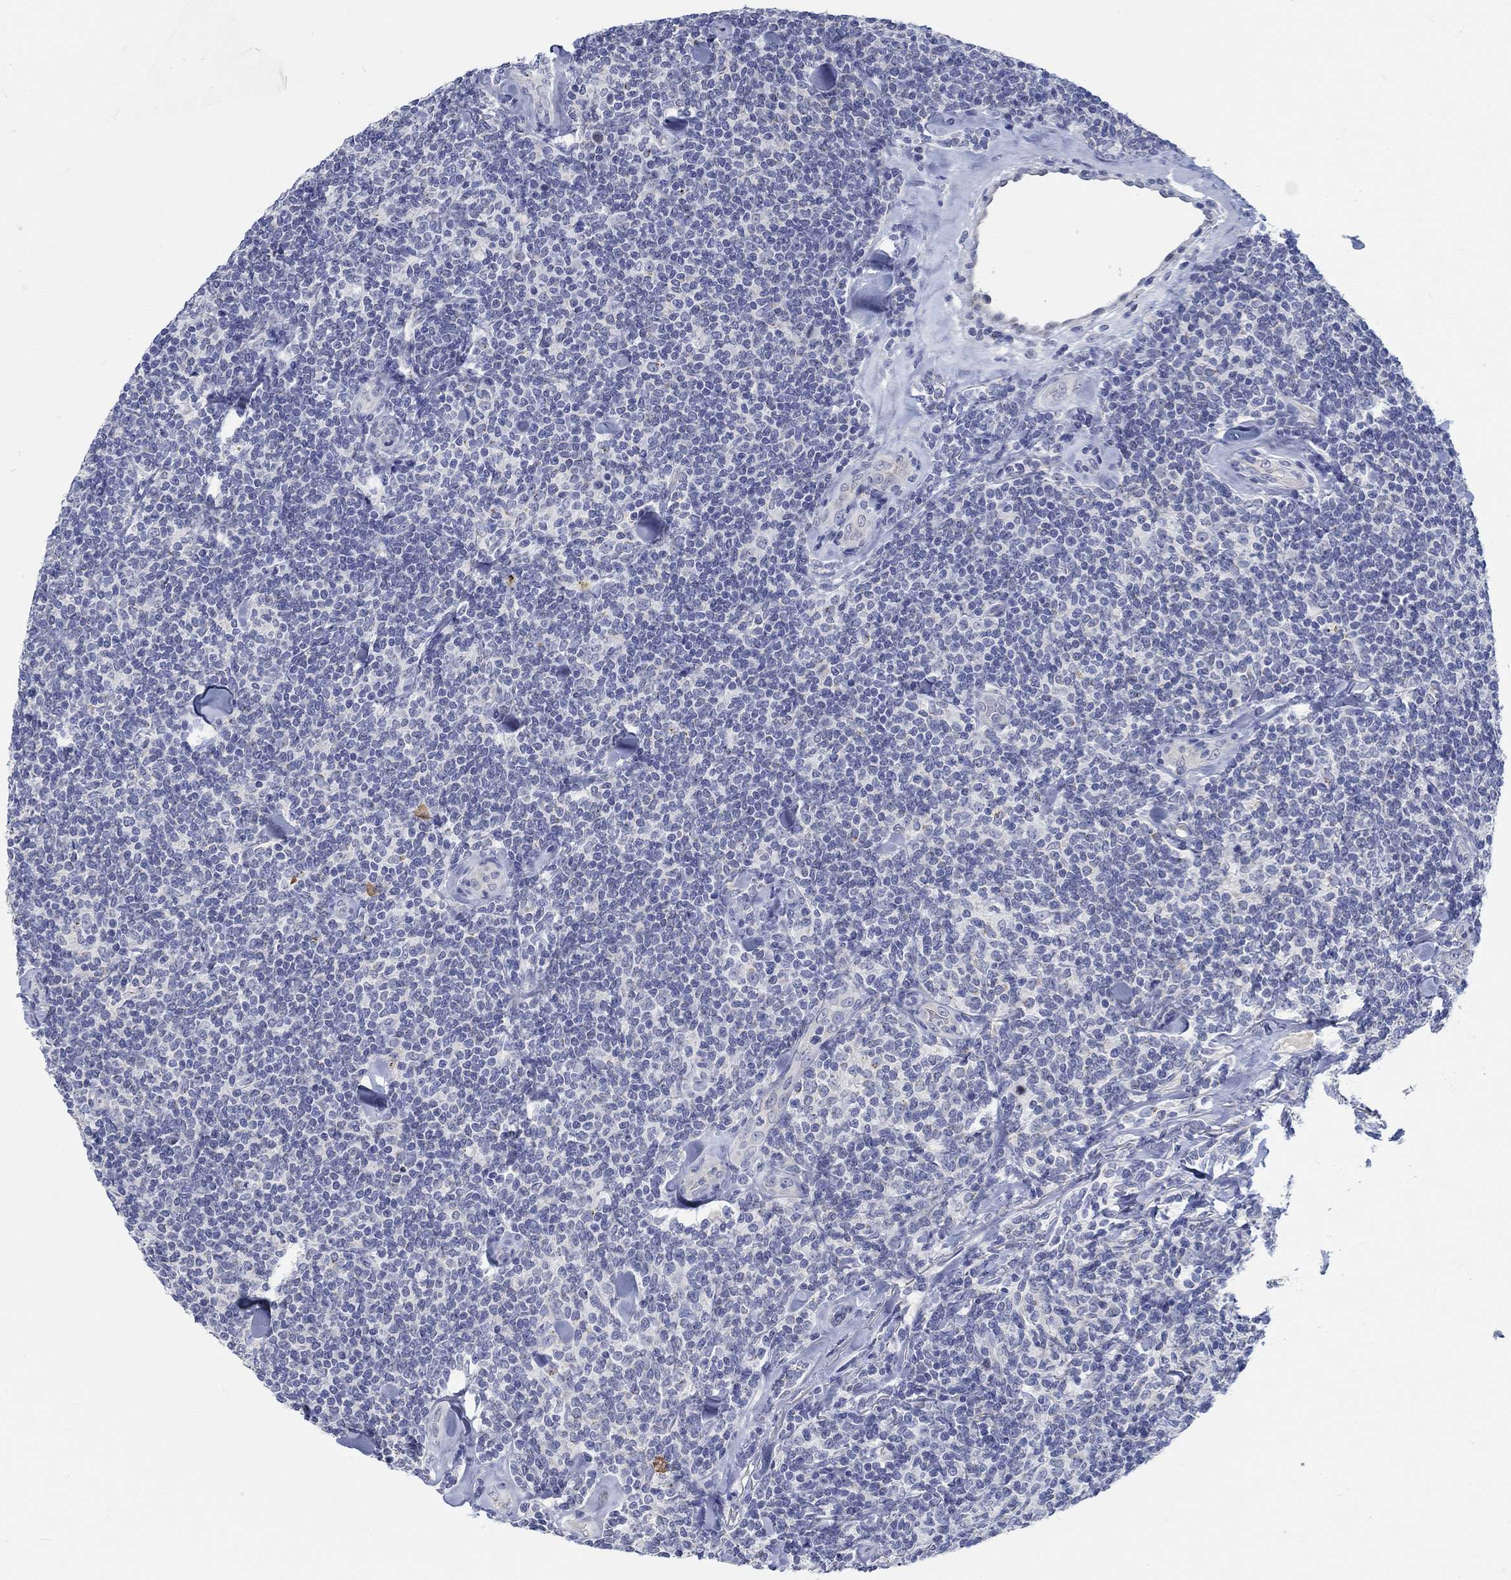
{"staining": {"intensity": "negative", "quantity": "none", "location": "none"}, "tissue": "lymphoma", "cell_type": "Tumor cells", "image_type": "cancer", "snomed": [{"axis": "morphology", "description": "Malignant lymphoma, non-Hodgkin's type, Low grade"}, {"axis": "topography", "description": "Lymph node"}], "caption": "Human malignant lymphoma, non-Hodgkin's type (low-grade) stained for a protein using immunohistochemistry demonstrates no positivity in tumor cells.", "gene": "TEKT4", "patient": {"sex": "female", "age": 56}}